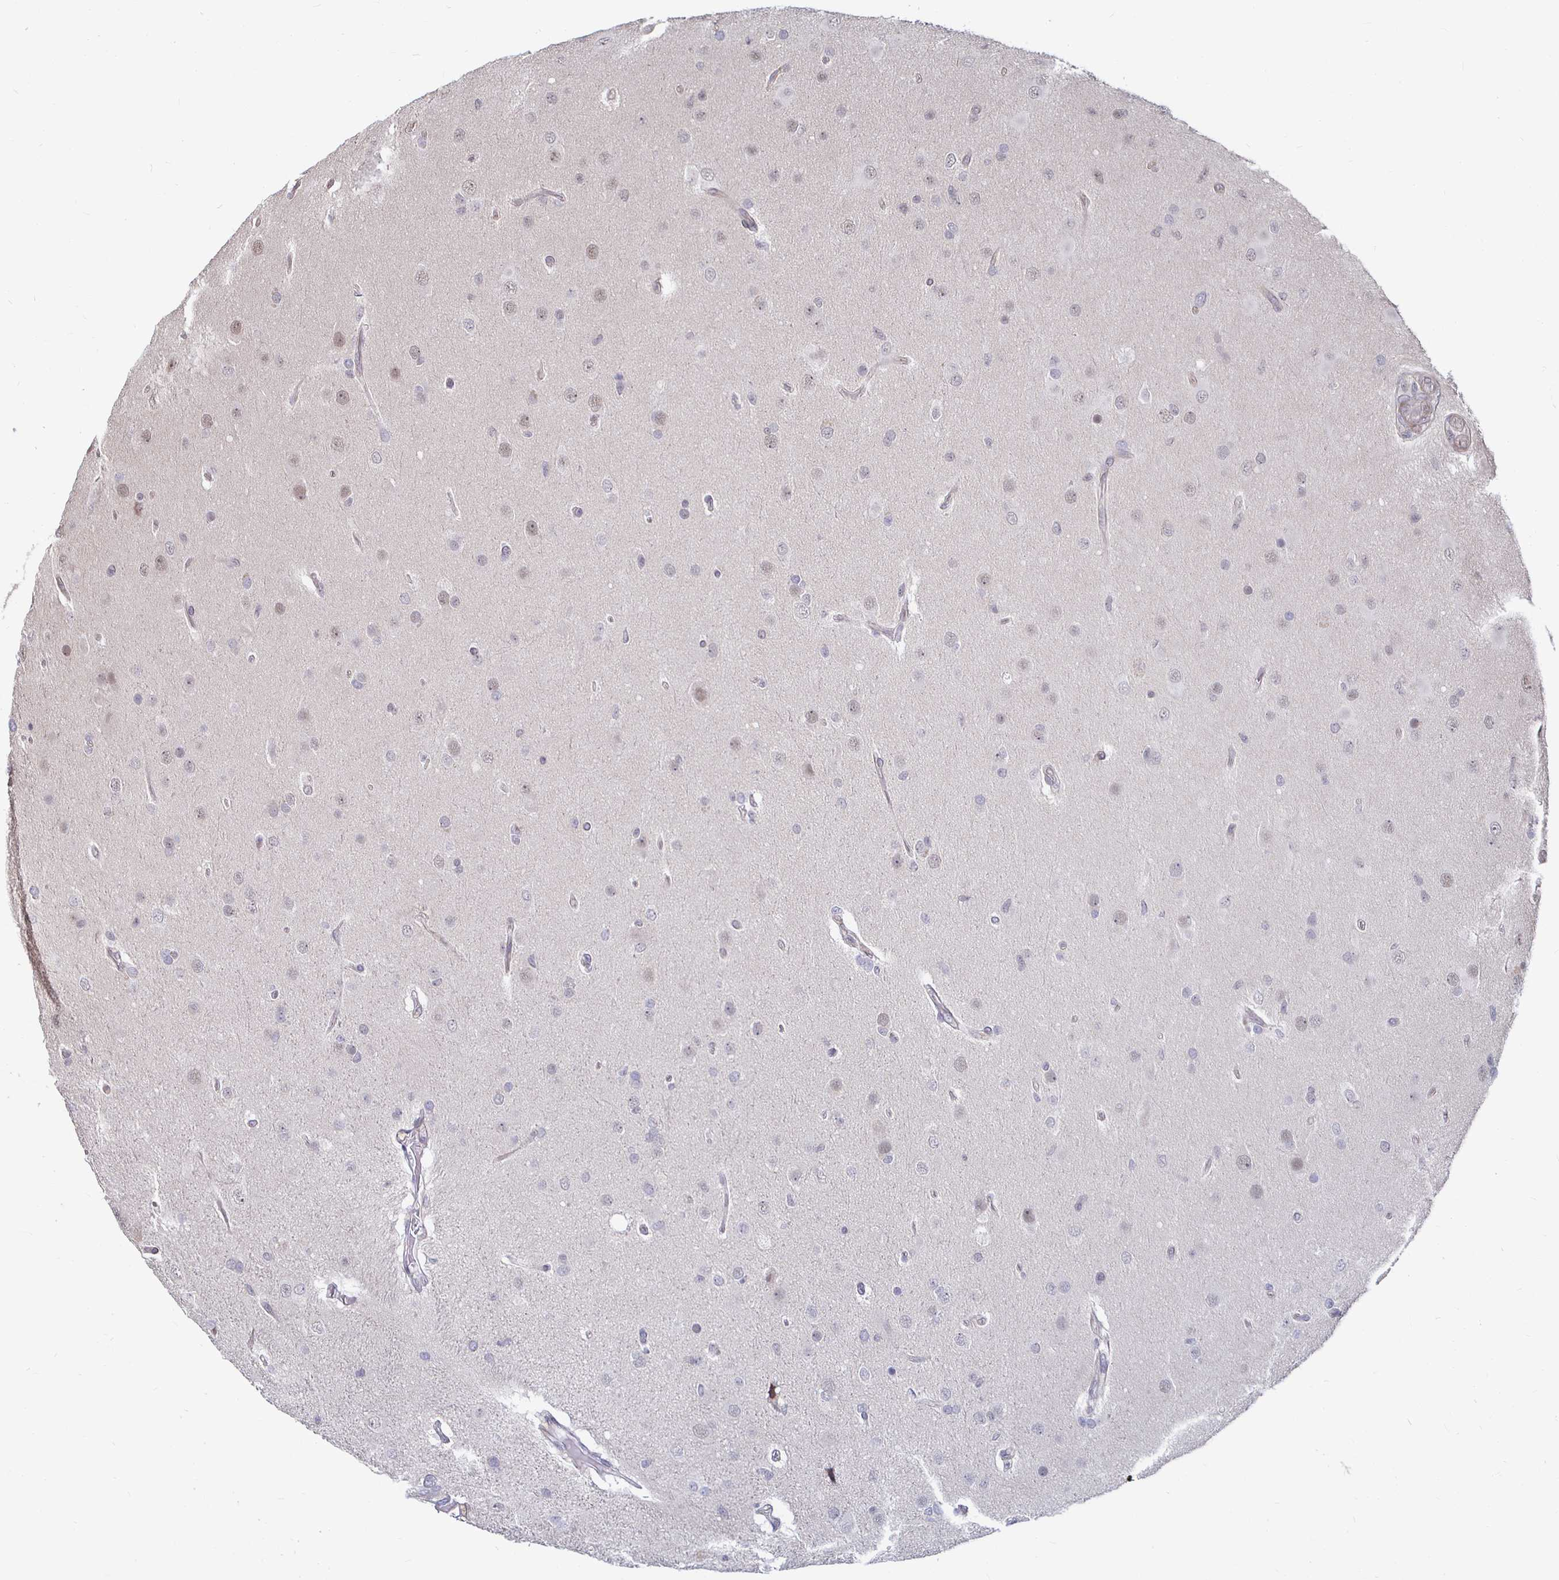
{"staining": {"intensity": "weak", "quantity": "<25%", "location": "cytoplasmic/membranous"}, "tissue": "glioma", "cell_type": "Tumor cells", "image_type": "cancer", "snomed": [{"axis": "morphology", "description": "Glioma, malignant, High grade"}, {"axis": "topography", "description": "Brain"}], "caption": "A high-resolution histopathology image shows immunohistochemistry (IHC) staining of glioma, which shows no significant staining in tumor cells. (DAB (3,3'-diaminobenzidine) immunohistochemistry (IHC) with hematoxylin counter stain).", "gene": "CAPN11", "patient": {"sex": "male", "age": 53}}